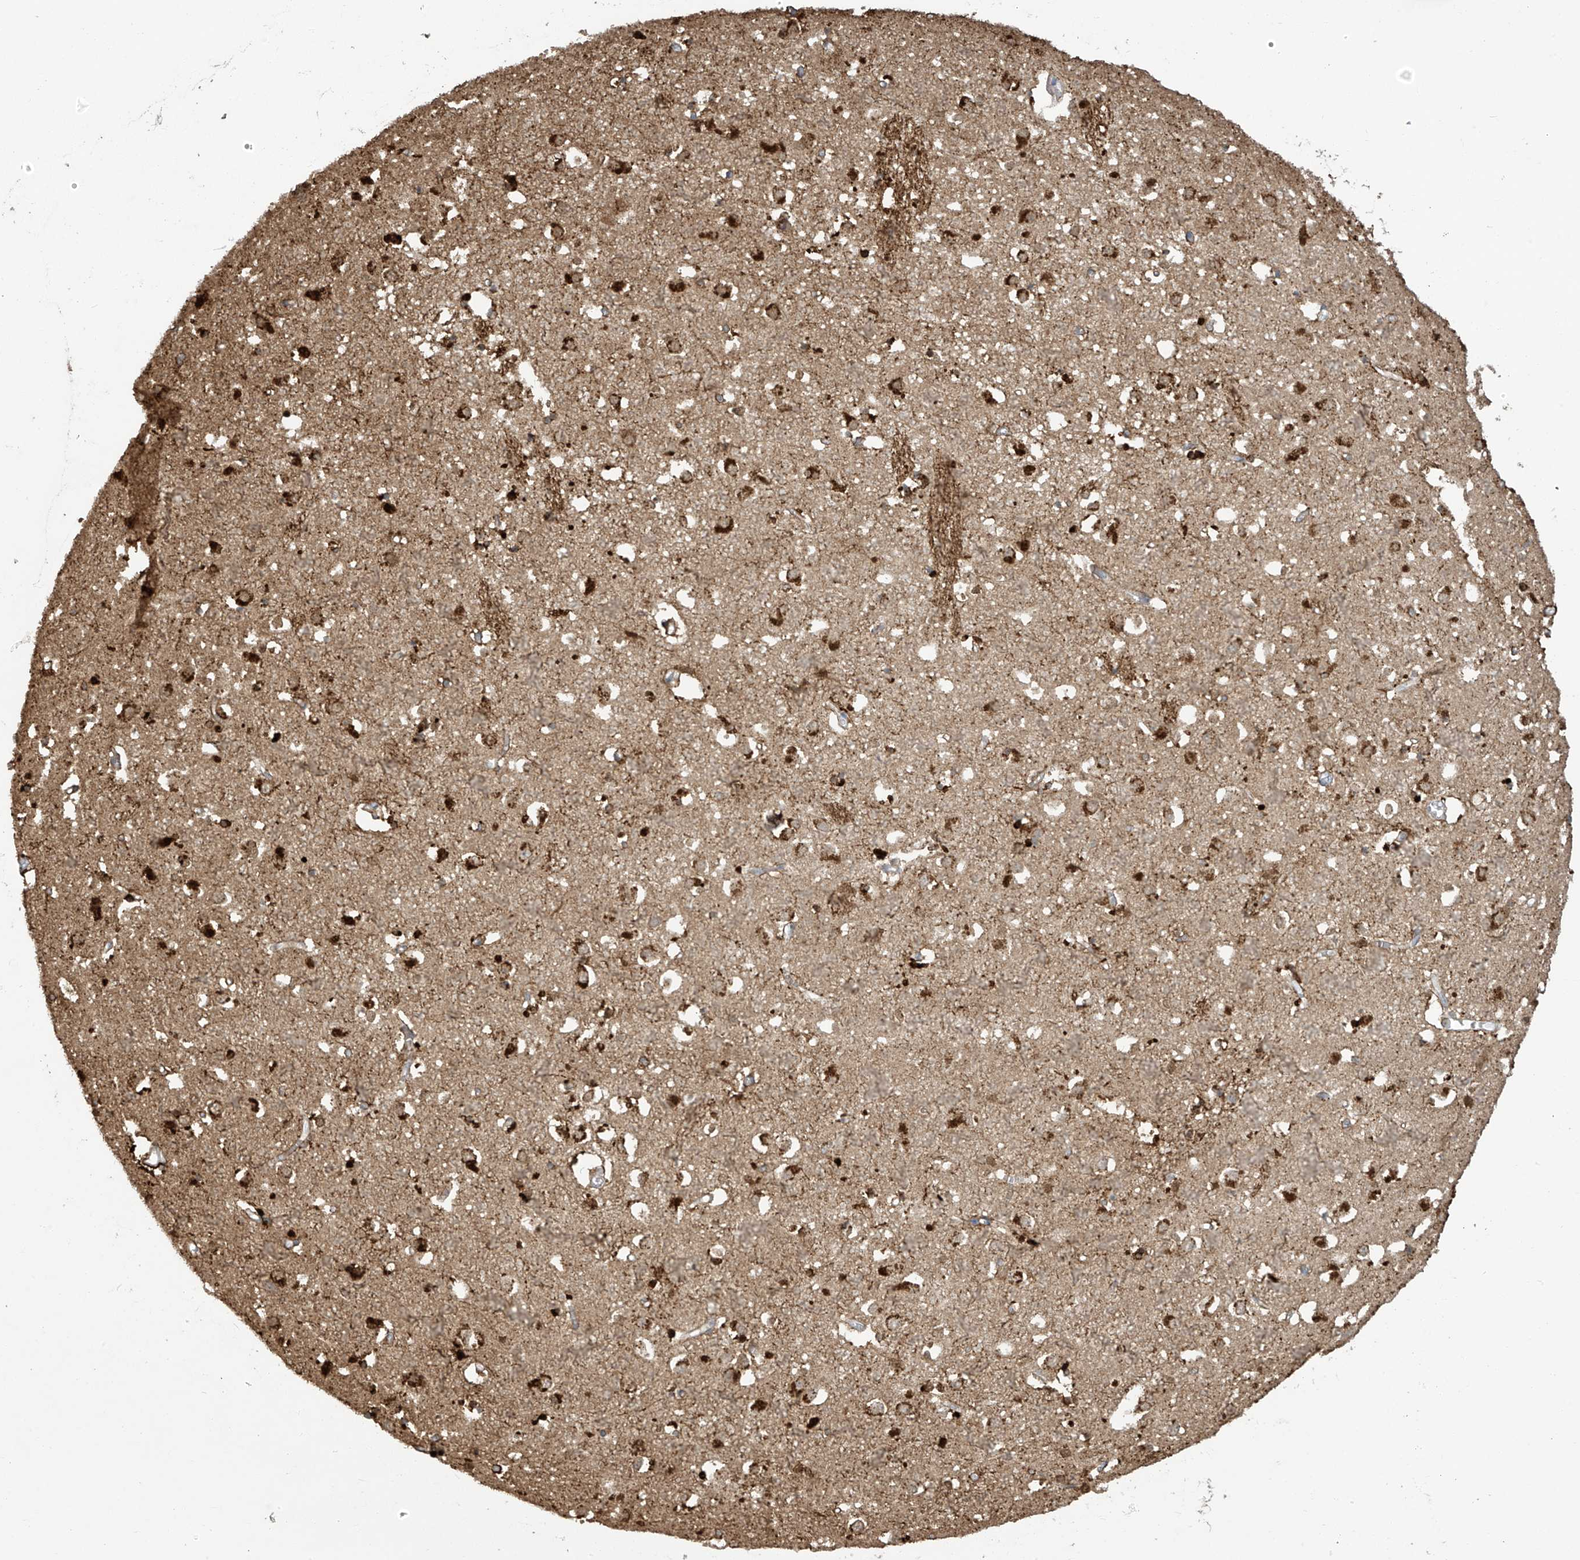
{"staining": {"intensity": "strong", "quantity": "25%-75%", "location": "cytoplasmic/membranous"}, "tissue": "caudate", "cell_type": "Glial cells", "image_type": "normal", "snomed": [{"axis": "morphology", "description": "Normal tissue, NOS"}, {"axis": "topography", "description": "Lateral ventricle wall"}], "caption": "Protein staining of benign caudate exhibits strong cytoplasmic/membranous staining in about 25%-75% of glial cells.", "gene": "TAGAP", "patient": {"sex": "male", "age": 70}}